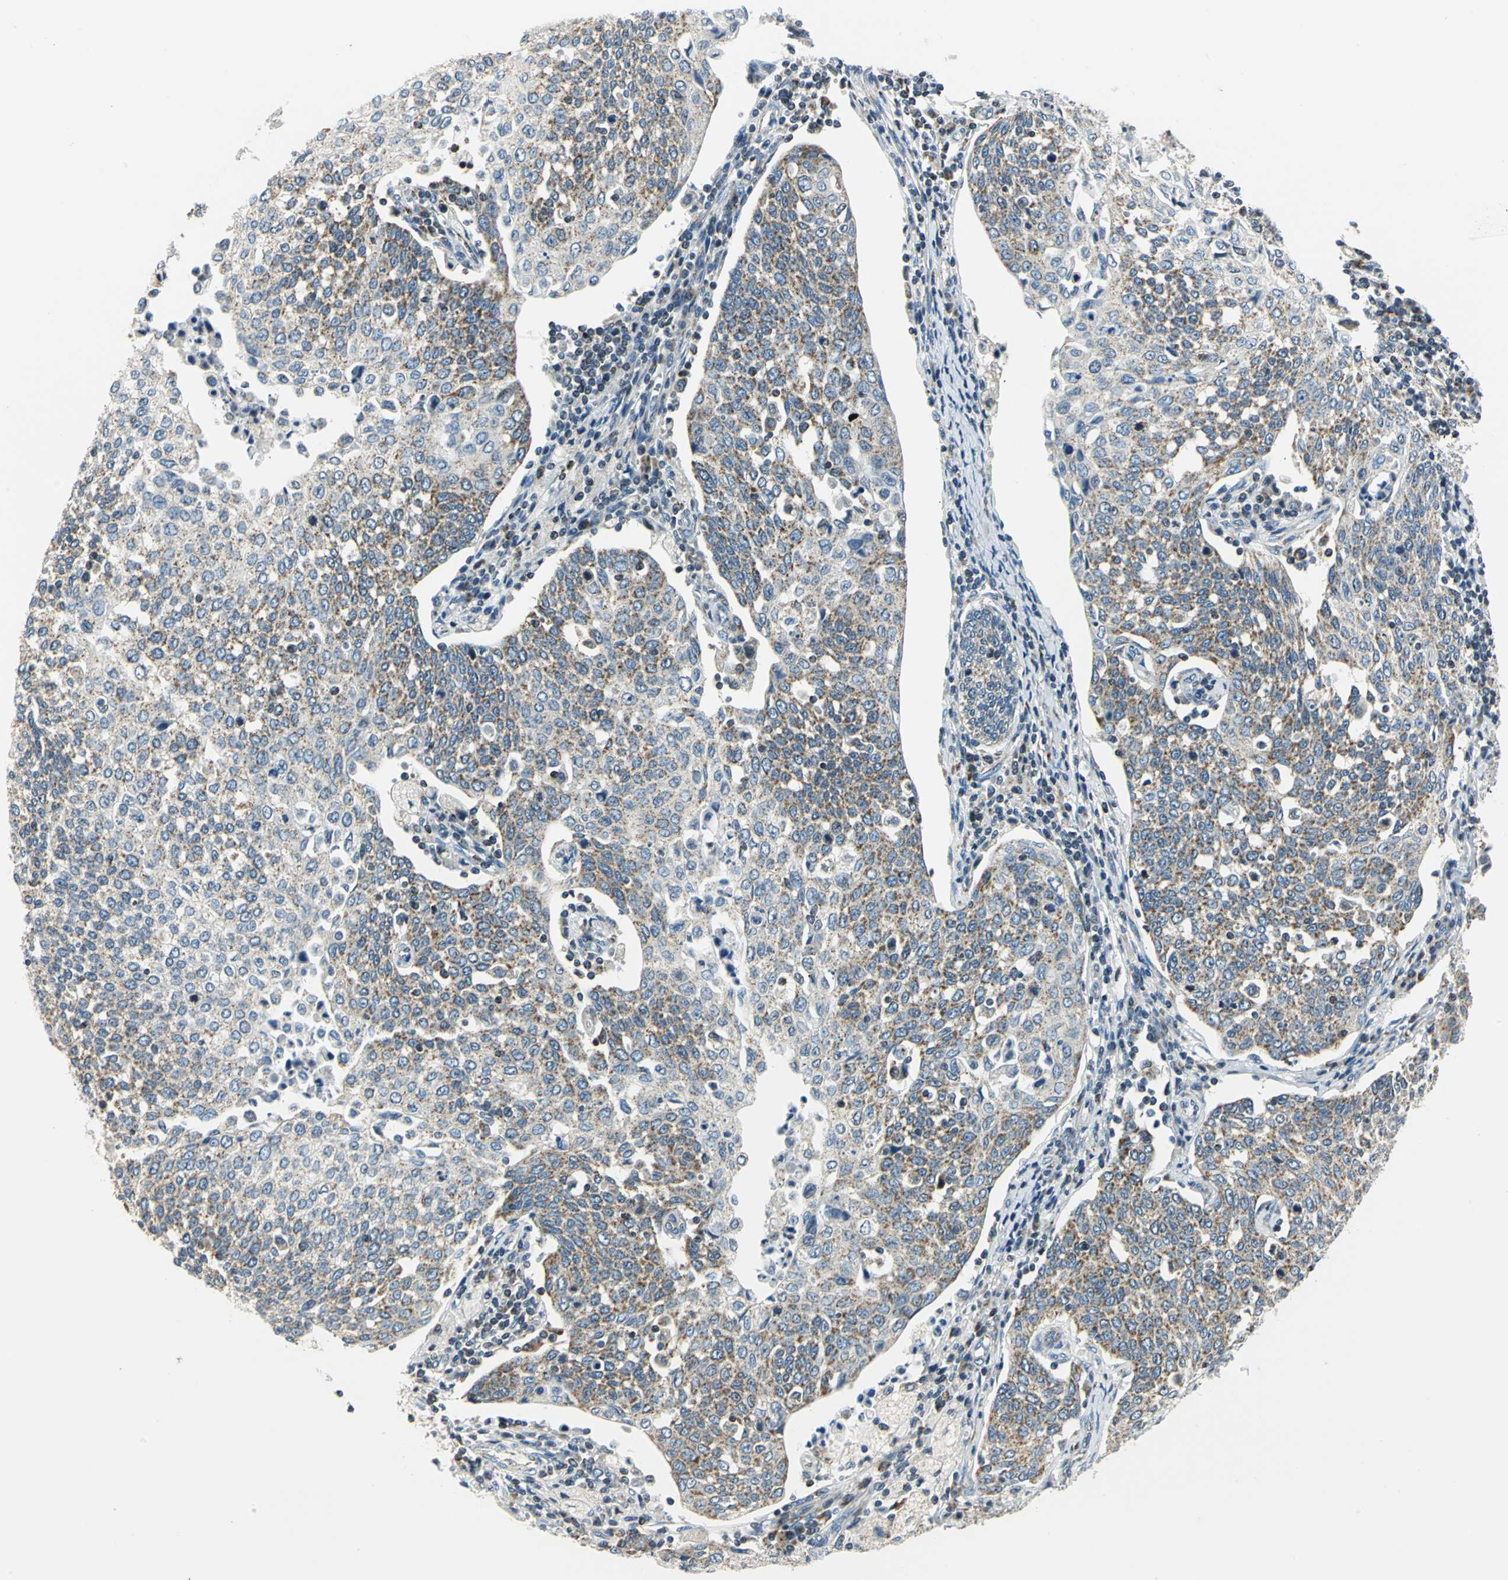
{"staining": {"intensity": "moderate", "quantity": ">75%", "location": "cytoplasmic/membranous"}, "tissue": "cervical cancer", "cell_type": "Tumor cells", "image_type": "cancer", "snomed": [{"axis": "morphology", "description": "Squamous cell carcinoma, NOS"}, {"axis": "topography", "description": "Cervix"}], "caption": "IHC staining of squamous cell carcinoma (cervical), which exhibits medium levels of moderate cytoplasmic/membranous positivity in approximately >75% of tumor cells indicating moderate cytoplasmic/membranous protein staining. The staining was performed using DAB (brown) for protein detection and nuclei were counterstained in hematoxylin (blue).", "gene": "USP40", "patient": {"sex": "female", "age": 34}}